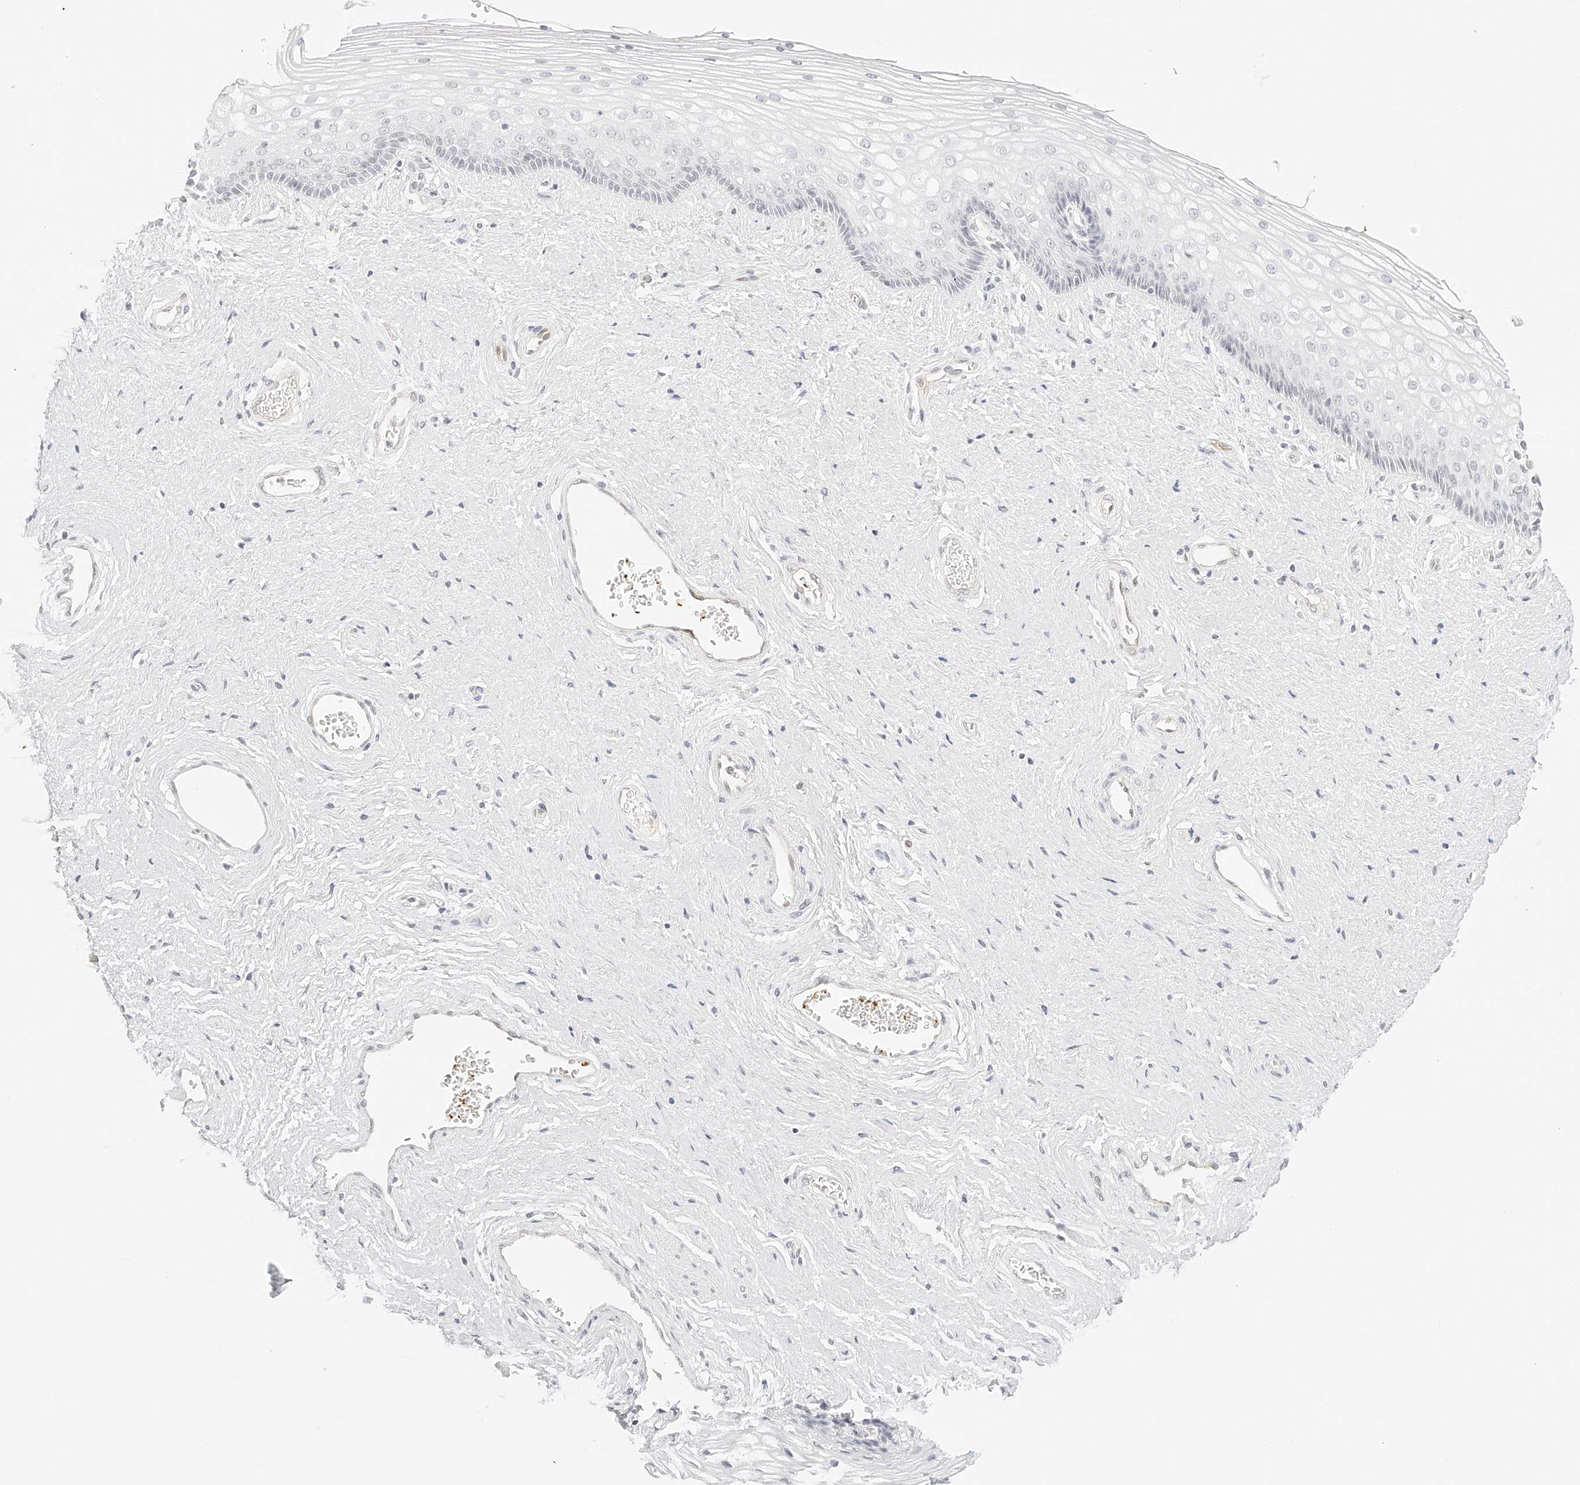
{"staining": {"intensity": "negative", "quantity": "none", "location": "none"}, "tissue": "vagina", "cell_type": "Squamous epithelial cells", "image_type": "normal", "snomed": [{"axis": "morphology", "description": "Normal tissue, NOS"}, {"axis": "topography", "description": "Vagina"}], "caption": "IHC photomicrograph of unremarkable vagina stained for a protein (brown), which displays no positivity in squamous epithelial cells.", "gene": "ZFP69", "patient": {"sex": "female", "age": 46}}